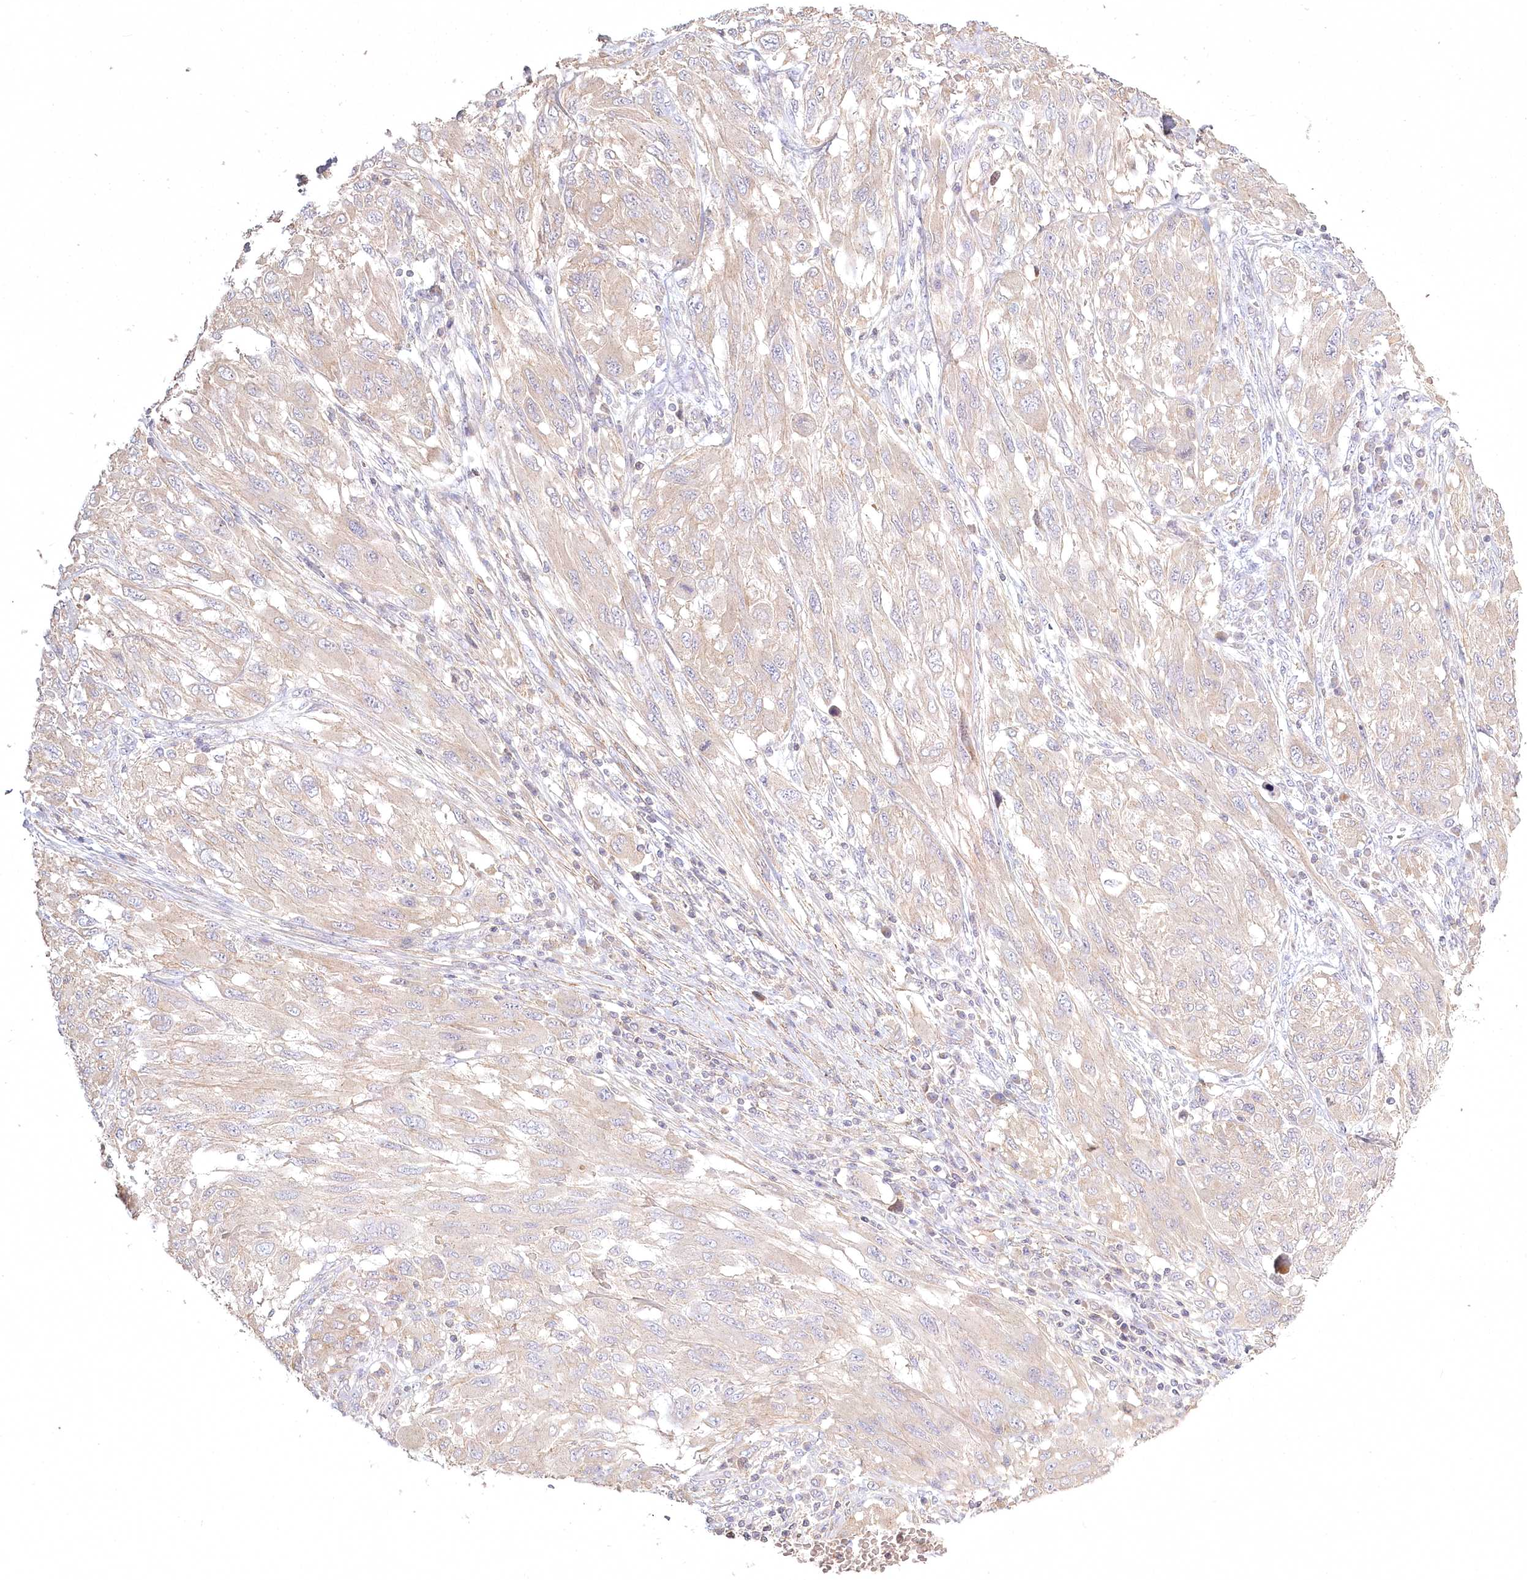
{"staining": {"intensity": "negative", "quantity": "none", "location": "none"}, "tissue": "melanoma", "cell_type": "Tumor cells", "image_type": "cancer", "snomed": [{"axis": "morphology", "description": "Malignant melanoma, NOS"}, {"axis": "topography", "description": "Skin"}], "caption": "There is no significant staining in tumor cells of melanoma. The staining was performed using DAB (3,3'-diaminobenzidine) to visualize the protein expression in brown, while the nuclei were stained in blue with hematoxylin (Magnification: 20x).", "gene": "INPP4B", "patient": {"sex": "female", "age": 91}}